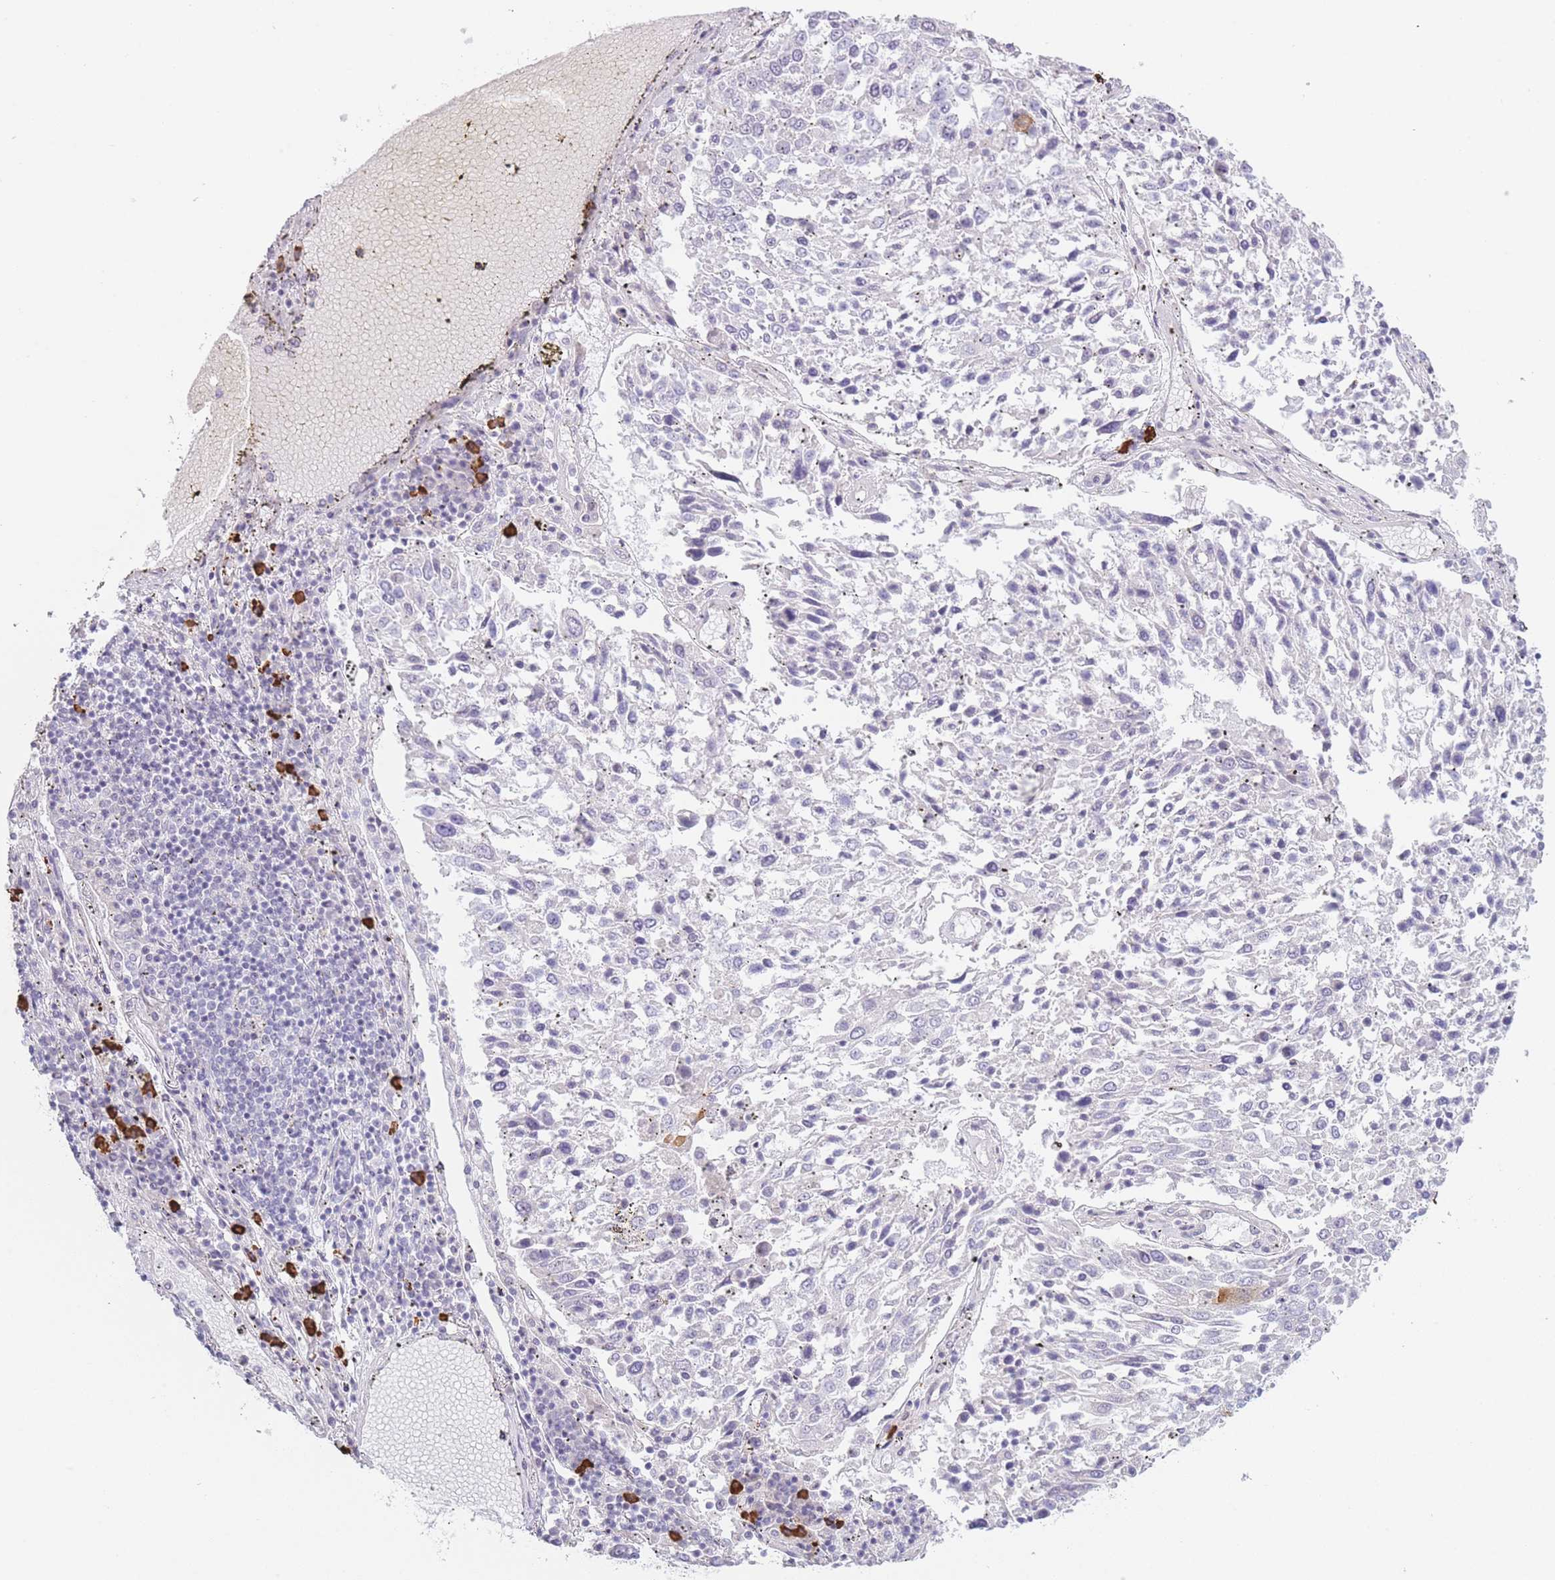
{"staining": {"intensity": "negative", "quantity": "none", "location": "none"}, "tissue": "lung cancer", "cell_type": "Tumor cells", "image_type": "cancer", "snomed": [{"axis": "morphology", "description": "Squamous cell carcinoma, NOS"}, {"axis": "topography", "description": "Lung"}], "caption": "High power microscopy image of an immunohistochemistry image of lung cancer (squamous cell carcinoma), revealing no significant expression in tumor cells.", "gene": "PLEKHG2", "patient": {"sex": "male", "age": 65}}